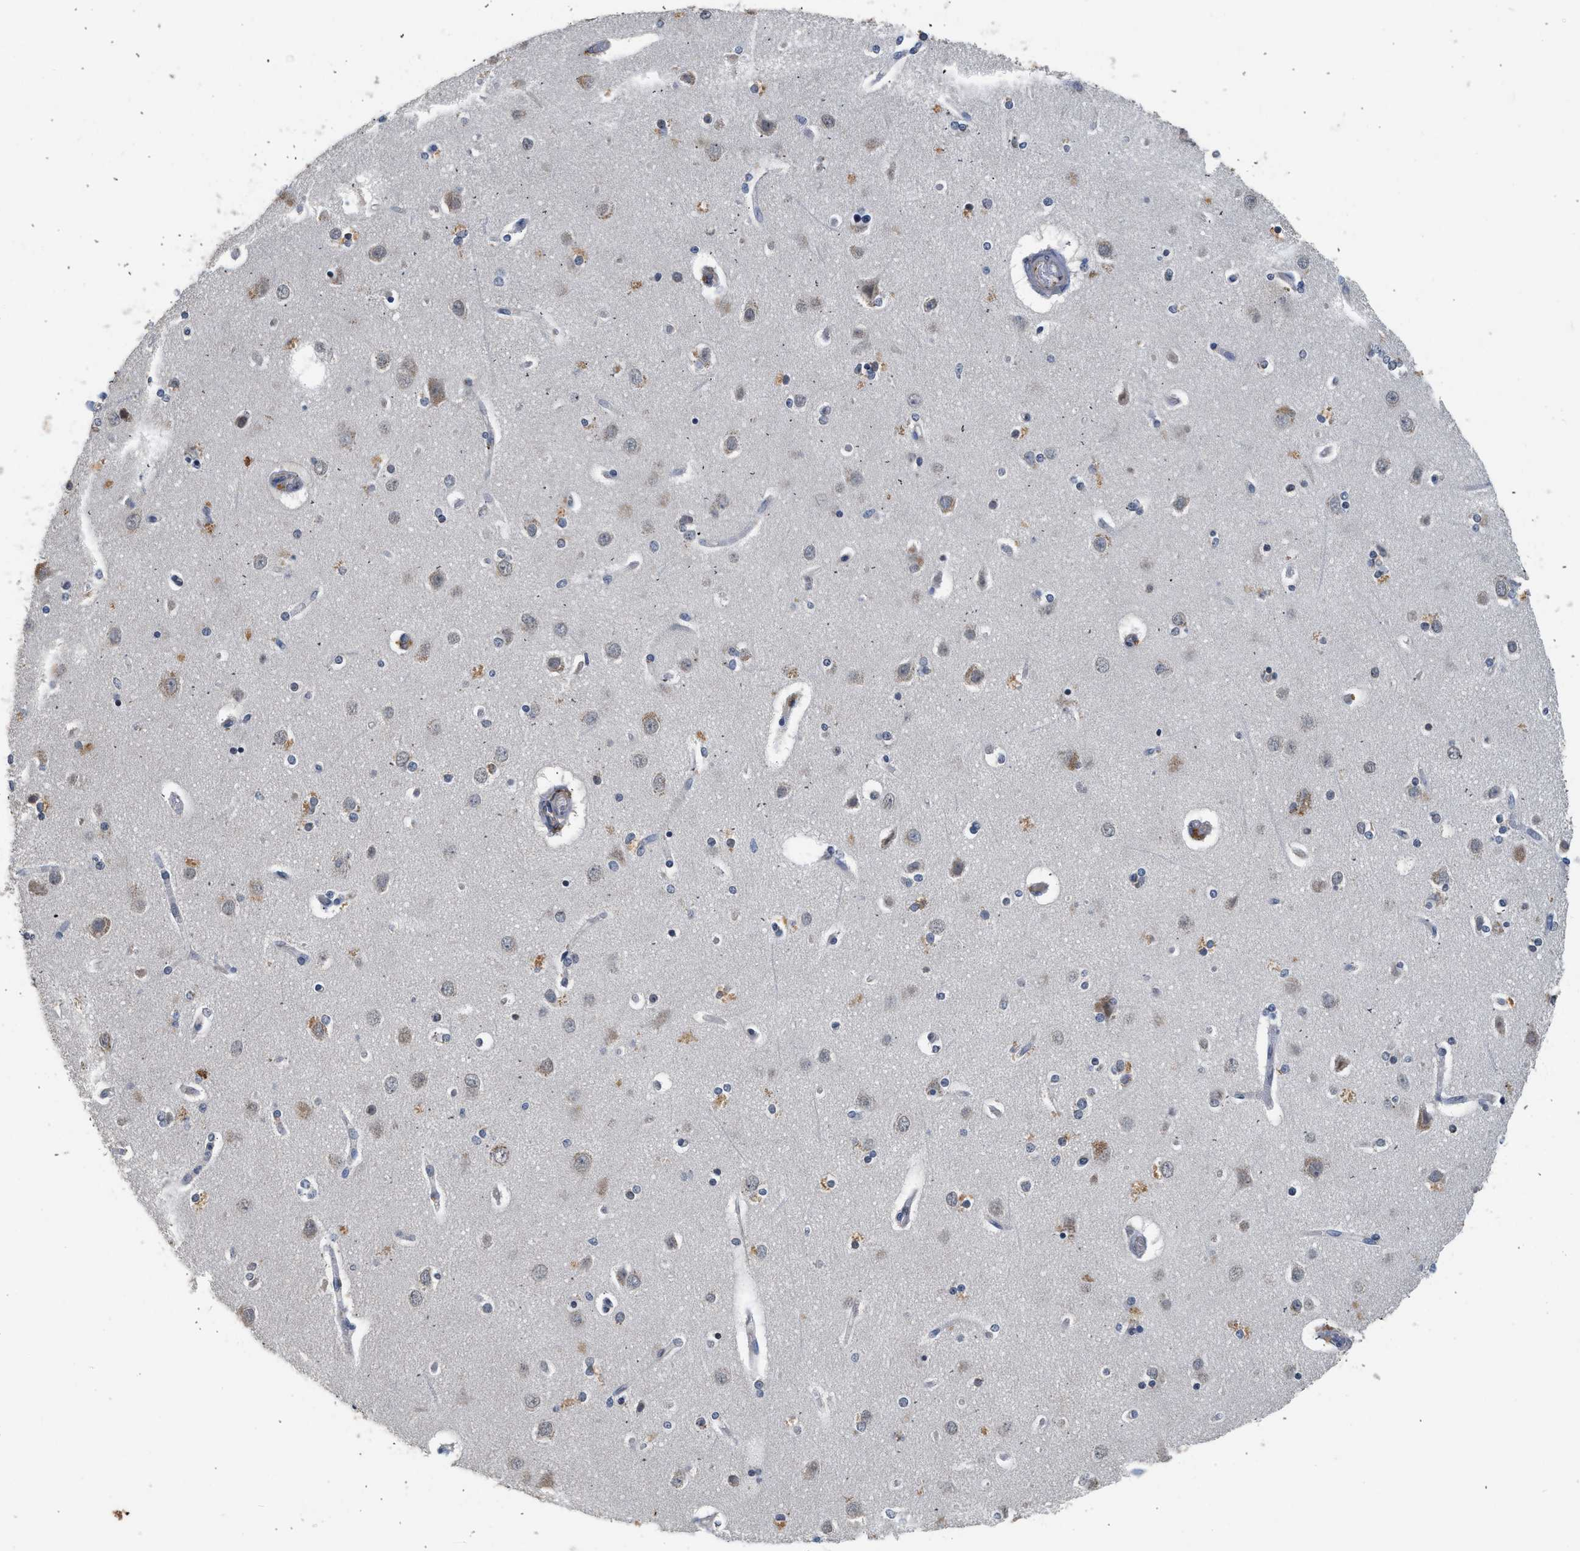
{"staining": {"intensity": "negative", "quantity": "none", "location": "none"}, "tissue": "cerebral cortex", "cell_type": "Endothelial cells", "image_type": "normal", "snomed": [{"axis": "morphology", "description": "Normal tissue, NOS"}, {"axis": "topography", "description": "Cerebral cortex"}], "caption": "IHC of unremarkable human cerebral cortex shows no expression in endothelial cells.", "gene": "CSF3R", "patient": {"sex": "female", "age": 54}}